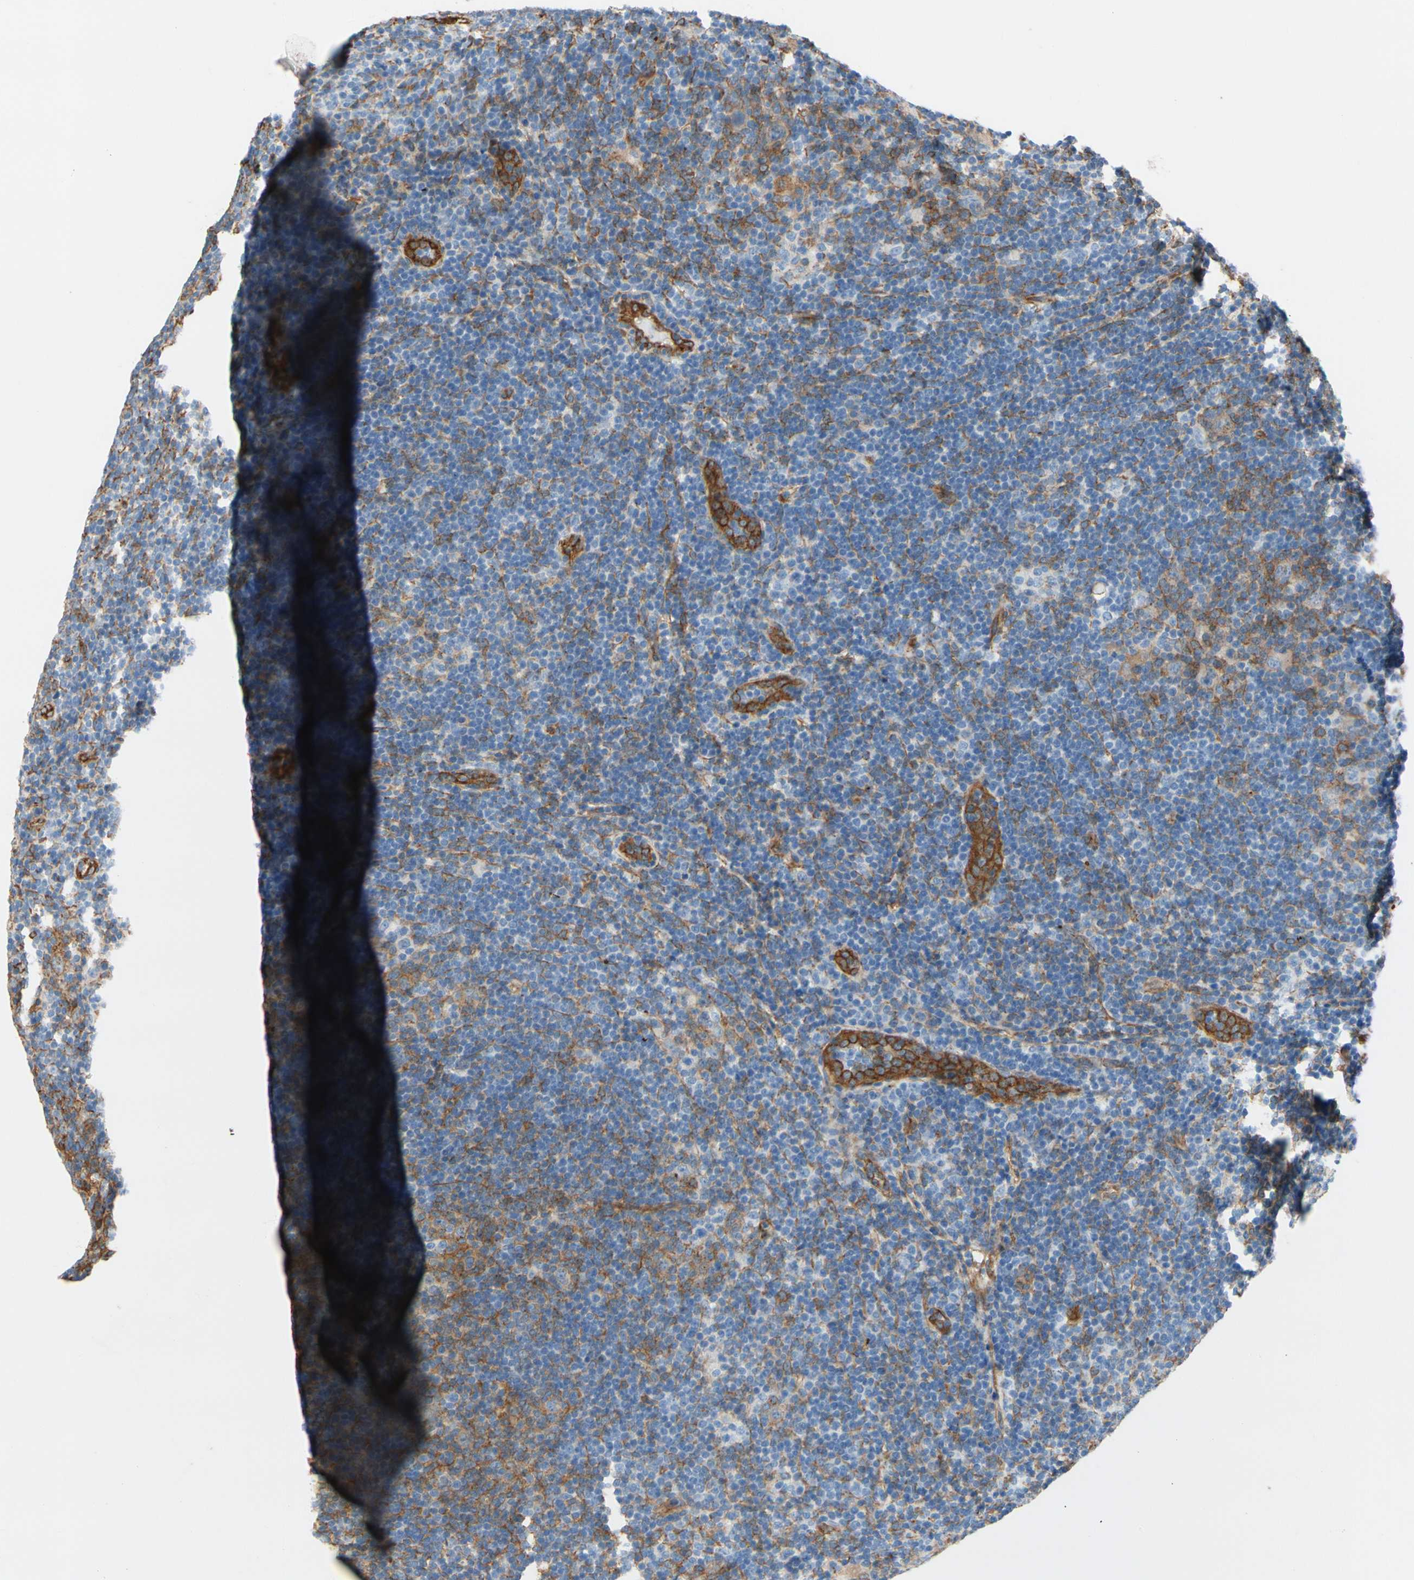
{"staining": {"intensity": "weak", "quantity": "<25%", "location": "cytoplasmic/membranous"}, "tissue": "lymphoma", "cell_type": "Tumor cells", "image_type": "cancer", "snomed": [{"axis": "morphology", "description": "Hodgkin's disease, NOS"}, {"axis": "topography", "description": "Lymph node"}], "caption": "Histopathology image shows no protein staining in tumor cells of lymphoma tissue. (DAB (3,3'-diaminobenzidine) immunohistochemistry (IHC), high magnification).", "gene": "CTTNBP2", "patient": {"sex": "female", "age": 57}}